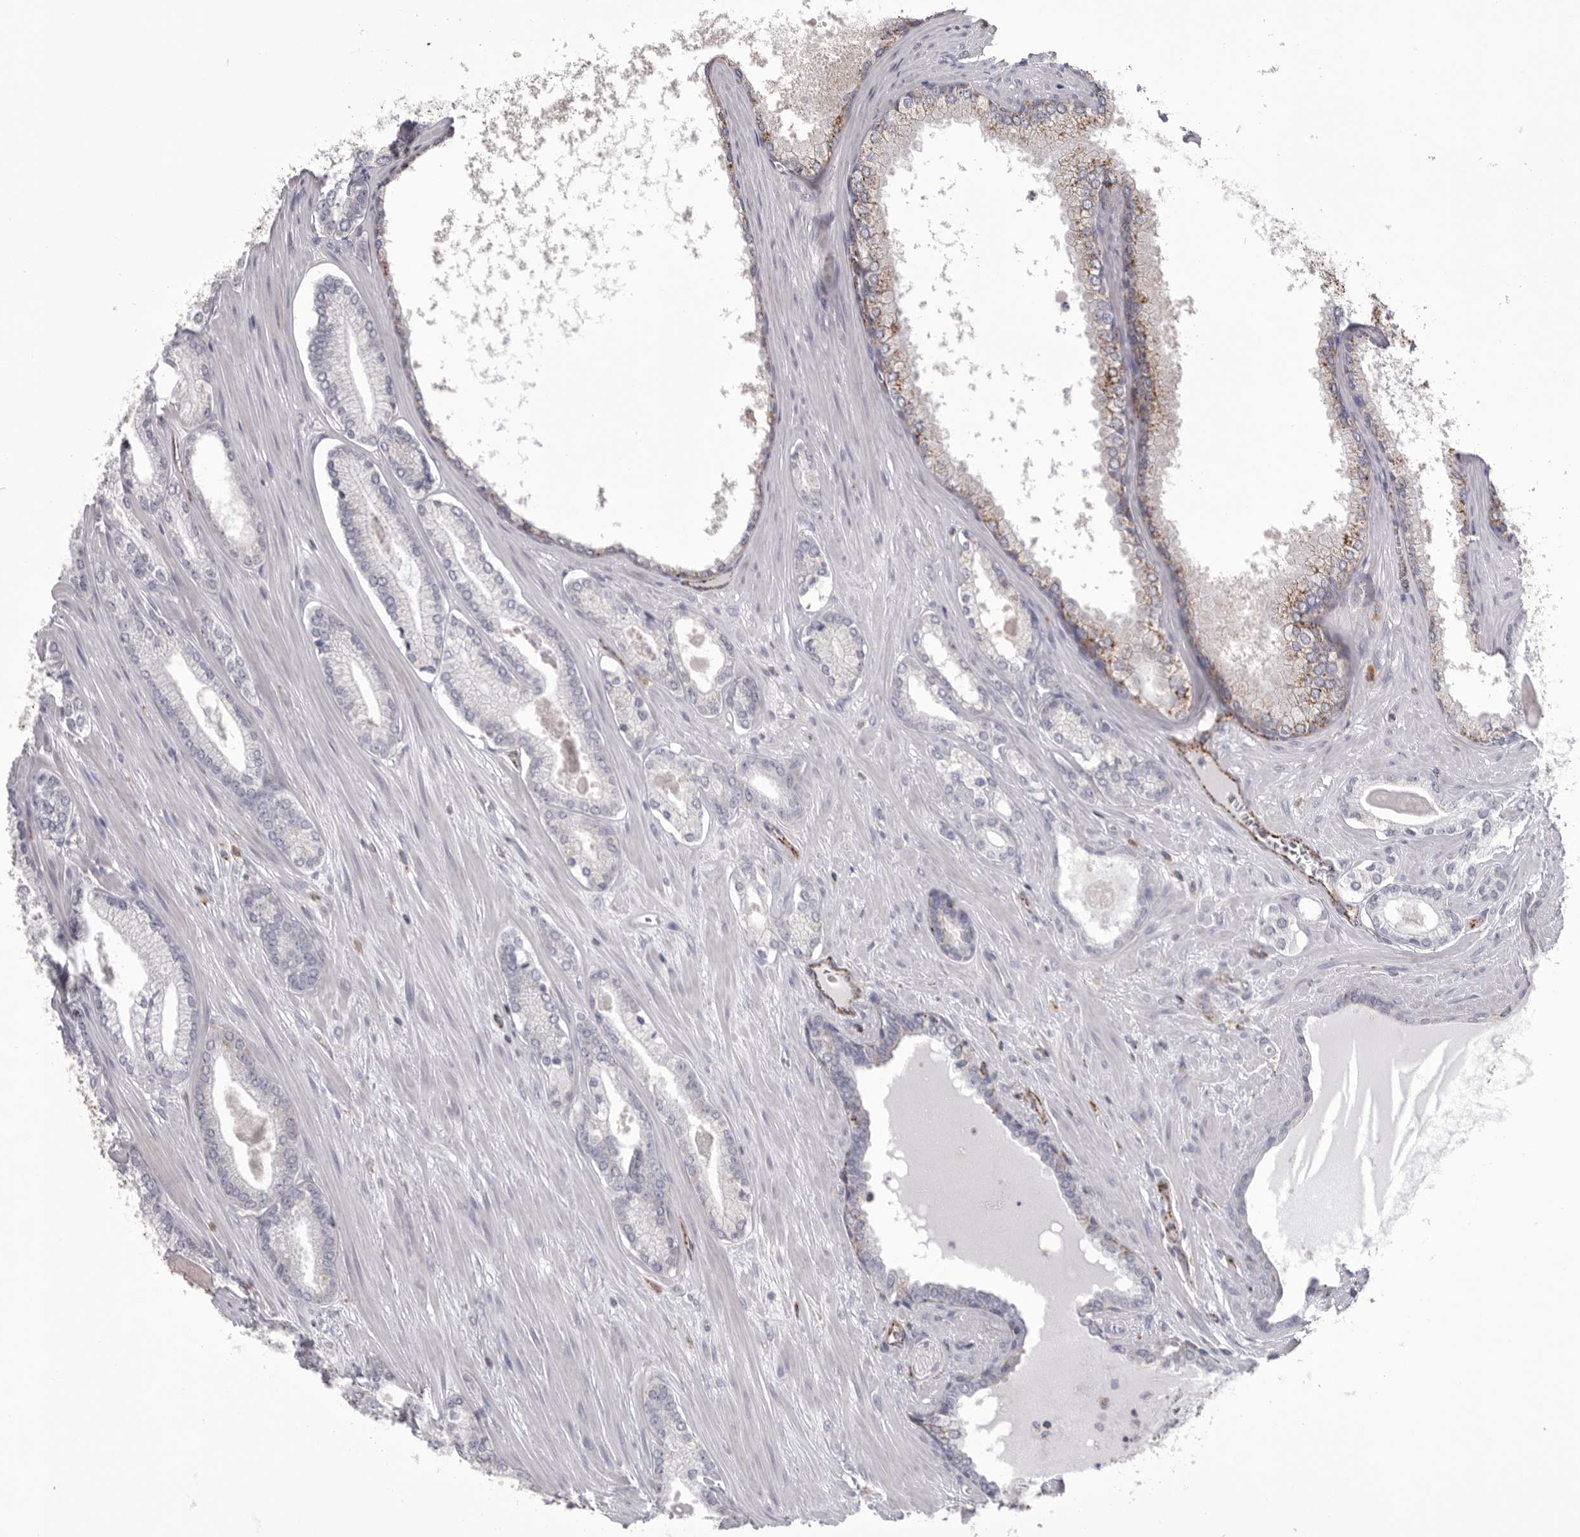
{"staining": {"intensity": "negative", "quantity": "none", "location": "none"}, "tissue": "prostate cancer", "cell_type": "Tumor cells", "image_type": "cancer", "snomed": [{"axis": "morphology", "description": "Adenocarcinoma, Low grade"}, {"axis": "topography", "description": "Prostate"}], "caption": "Immunohistochemistry (IHC) of human adenocarcinoma (low-grade) (prostate) displays no staining in tumor cells.", "gene": "PSPN", "patient": {"sex": "male", "age": 70}}